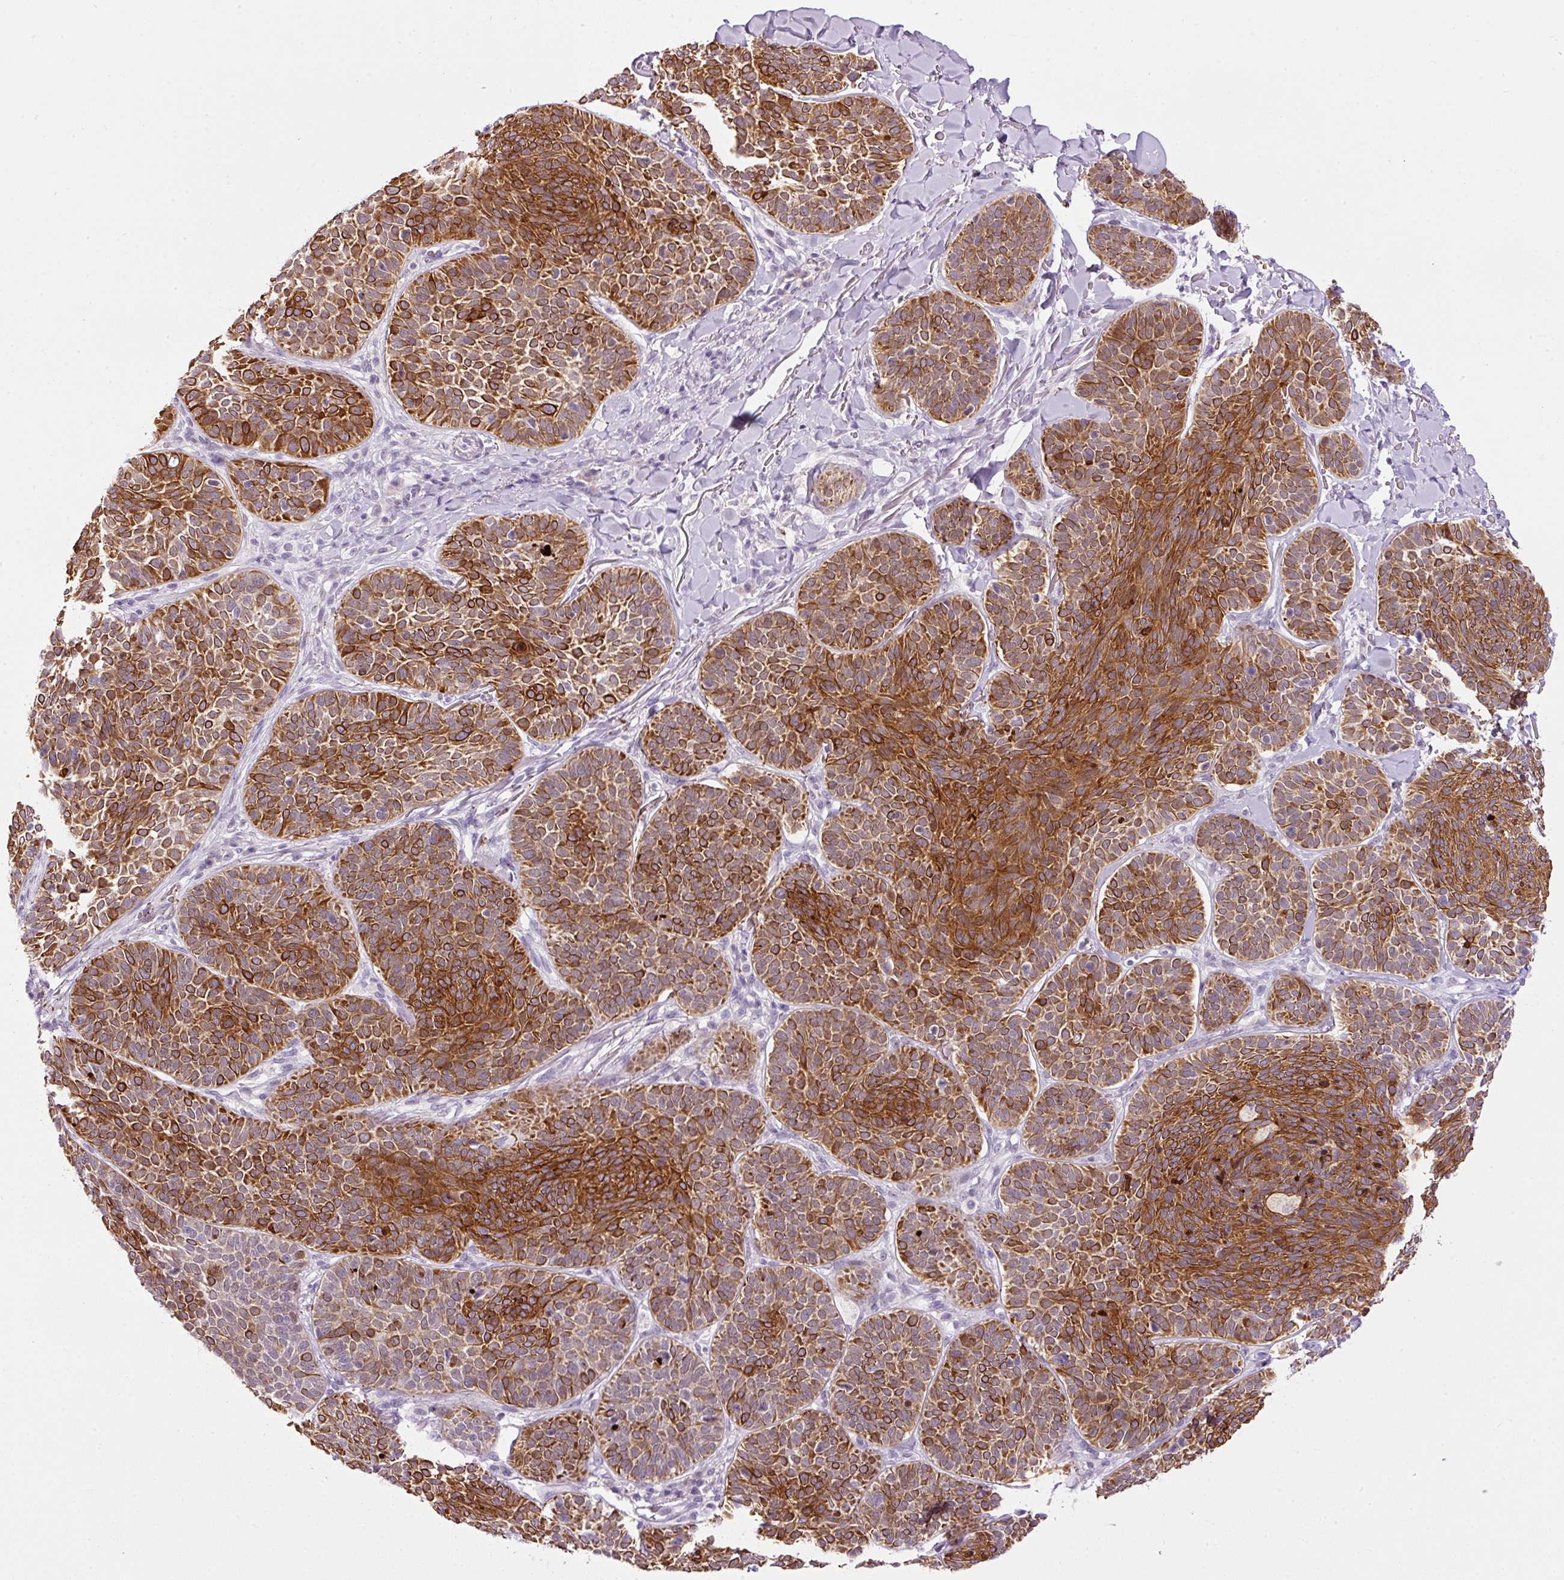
{"staining": {"intensity": "strong", "quantity": ">75%", "location": "cytoplasmic/membranous"}, "tissue": "skin cancer", "cell_type": "Tumor cells", "image_type": "cancer", "snomed": [{"axis": "morphology", "description": "Basal cell carcinoma"}, {"axis": "topography", "description": "Skin"}], "caption": "Skin cancer (basal cell carcinoma) stained with a protein marker exhibits strong staining in tumor cells.", "gene": "SRC", "patient": {"sex": "male", "age": 85}}